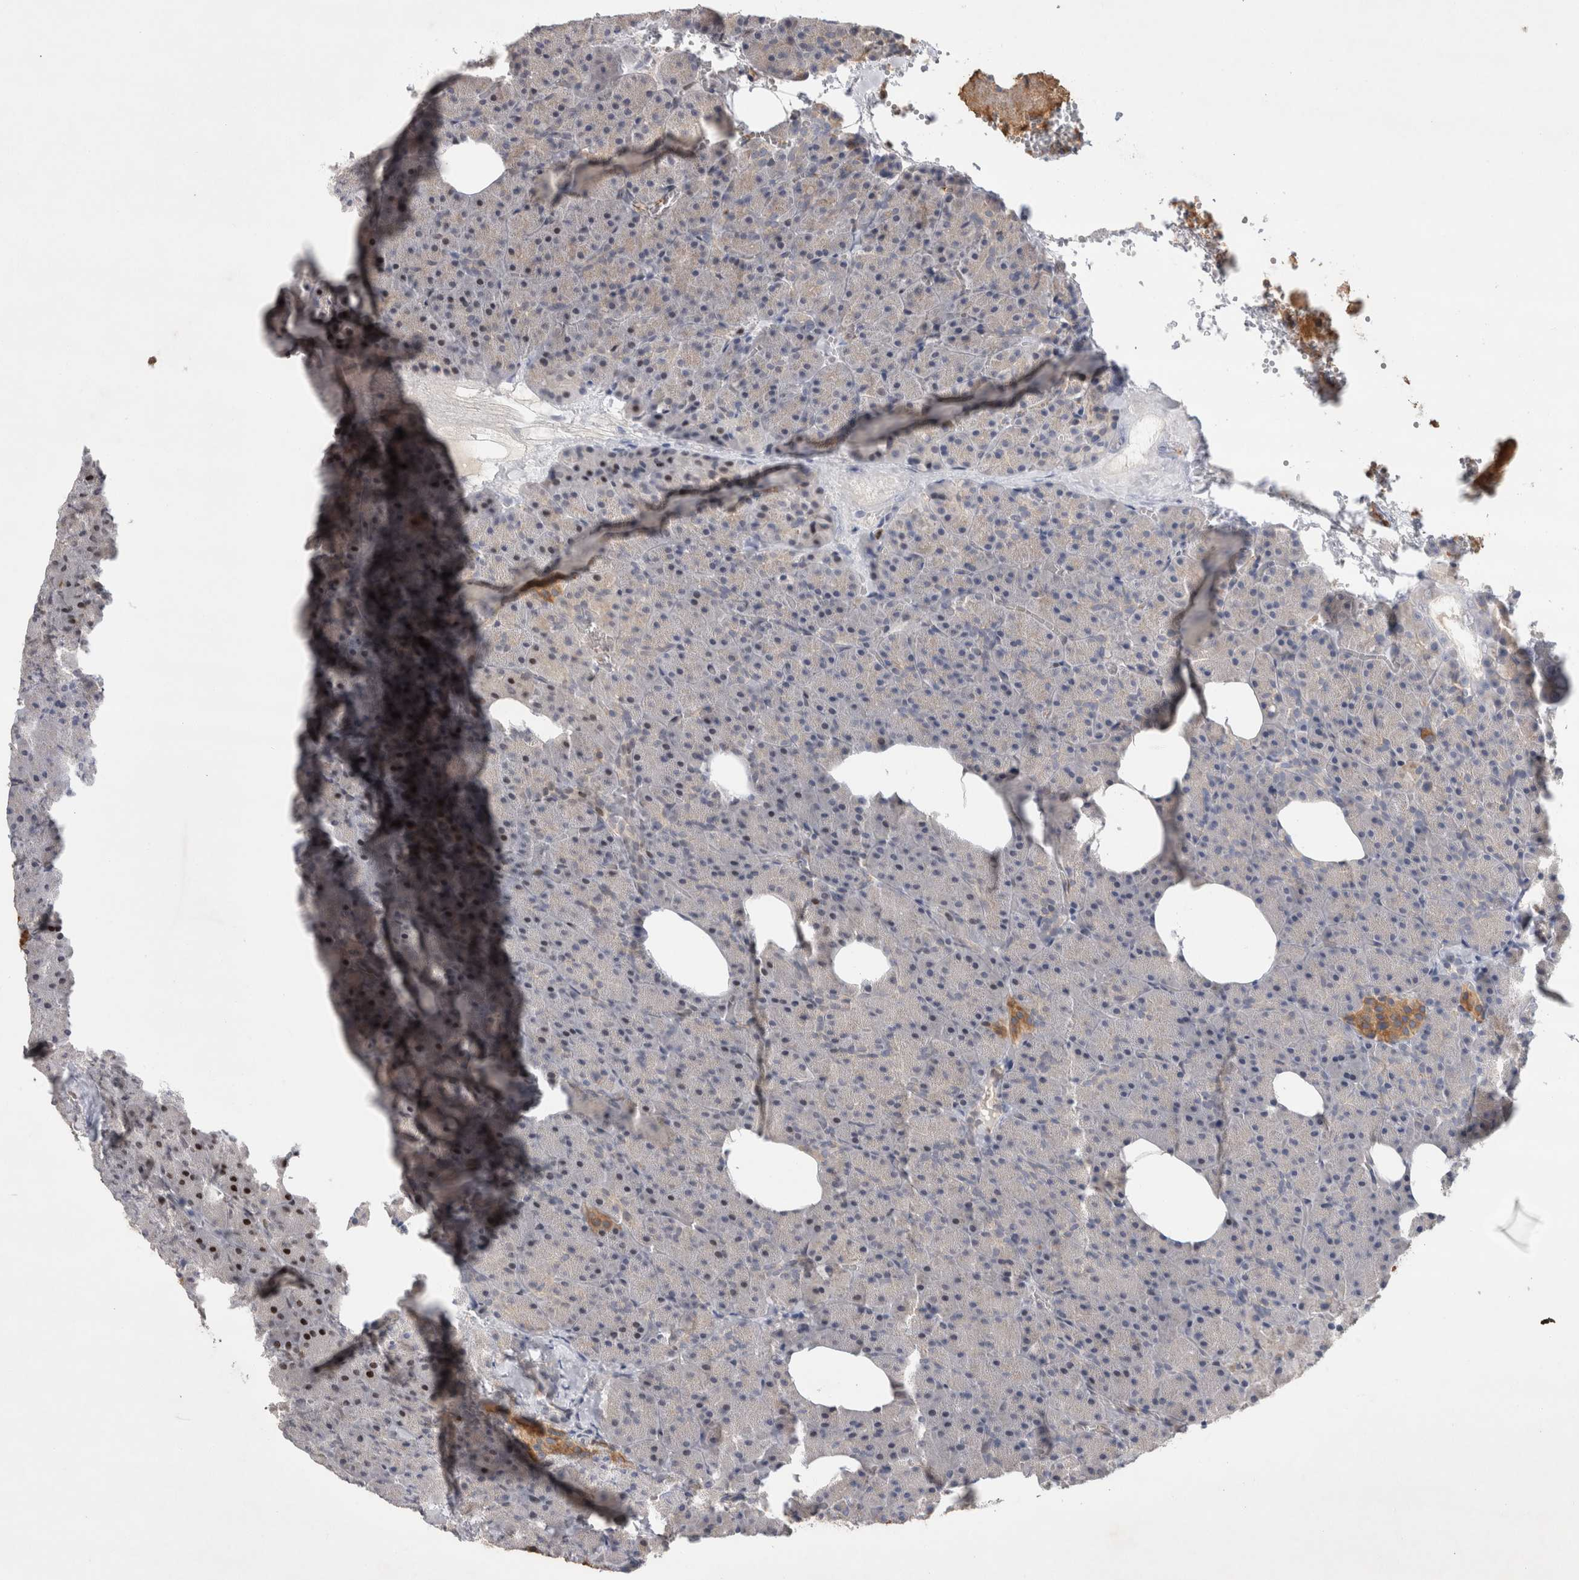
{"staining": {"intensity": "strong", "quantity": "25%-75%", "location": "nuclear"}, "tissue": "pancreas", "cell_type": "Exocrine glandular cells", "image_type": "normal", "snomed": [{"axis": "morphology", "description": "Normal tissue, NOS"}, {"axis": "morphology", "description": "Carcinoid, malignant, NOS"}, {"axis": "topography", "description": "Pancreas"}], "caption": "A high-resolution micrograph shows immunohistochemistry (IHC) staining of benign pancreas, which exhibits strong nuclear expression in about 25%-75% of exocrine glandular cells. The staining was performed using DAB, with brown indicating positive protein expression. Nuclei are stained blue with hematoxylin.", "gene": "C8orf58", "patient": {"sex": "female", "age": 35}}